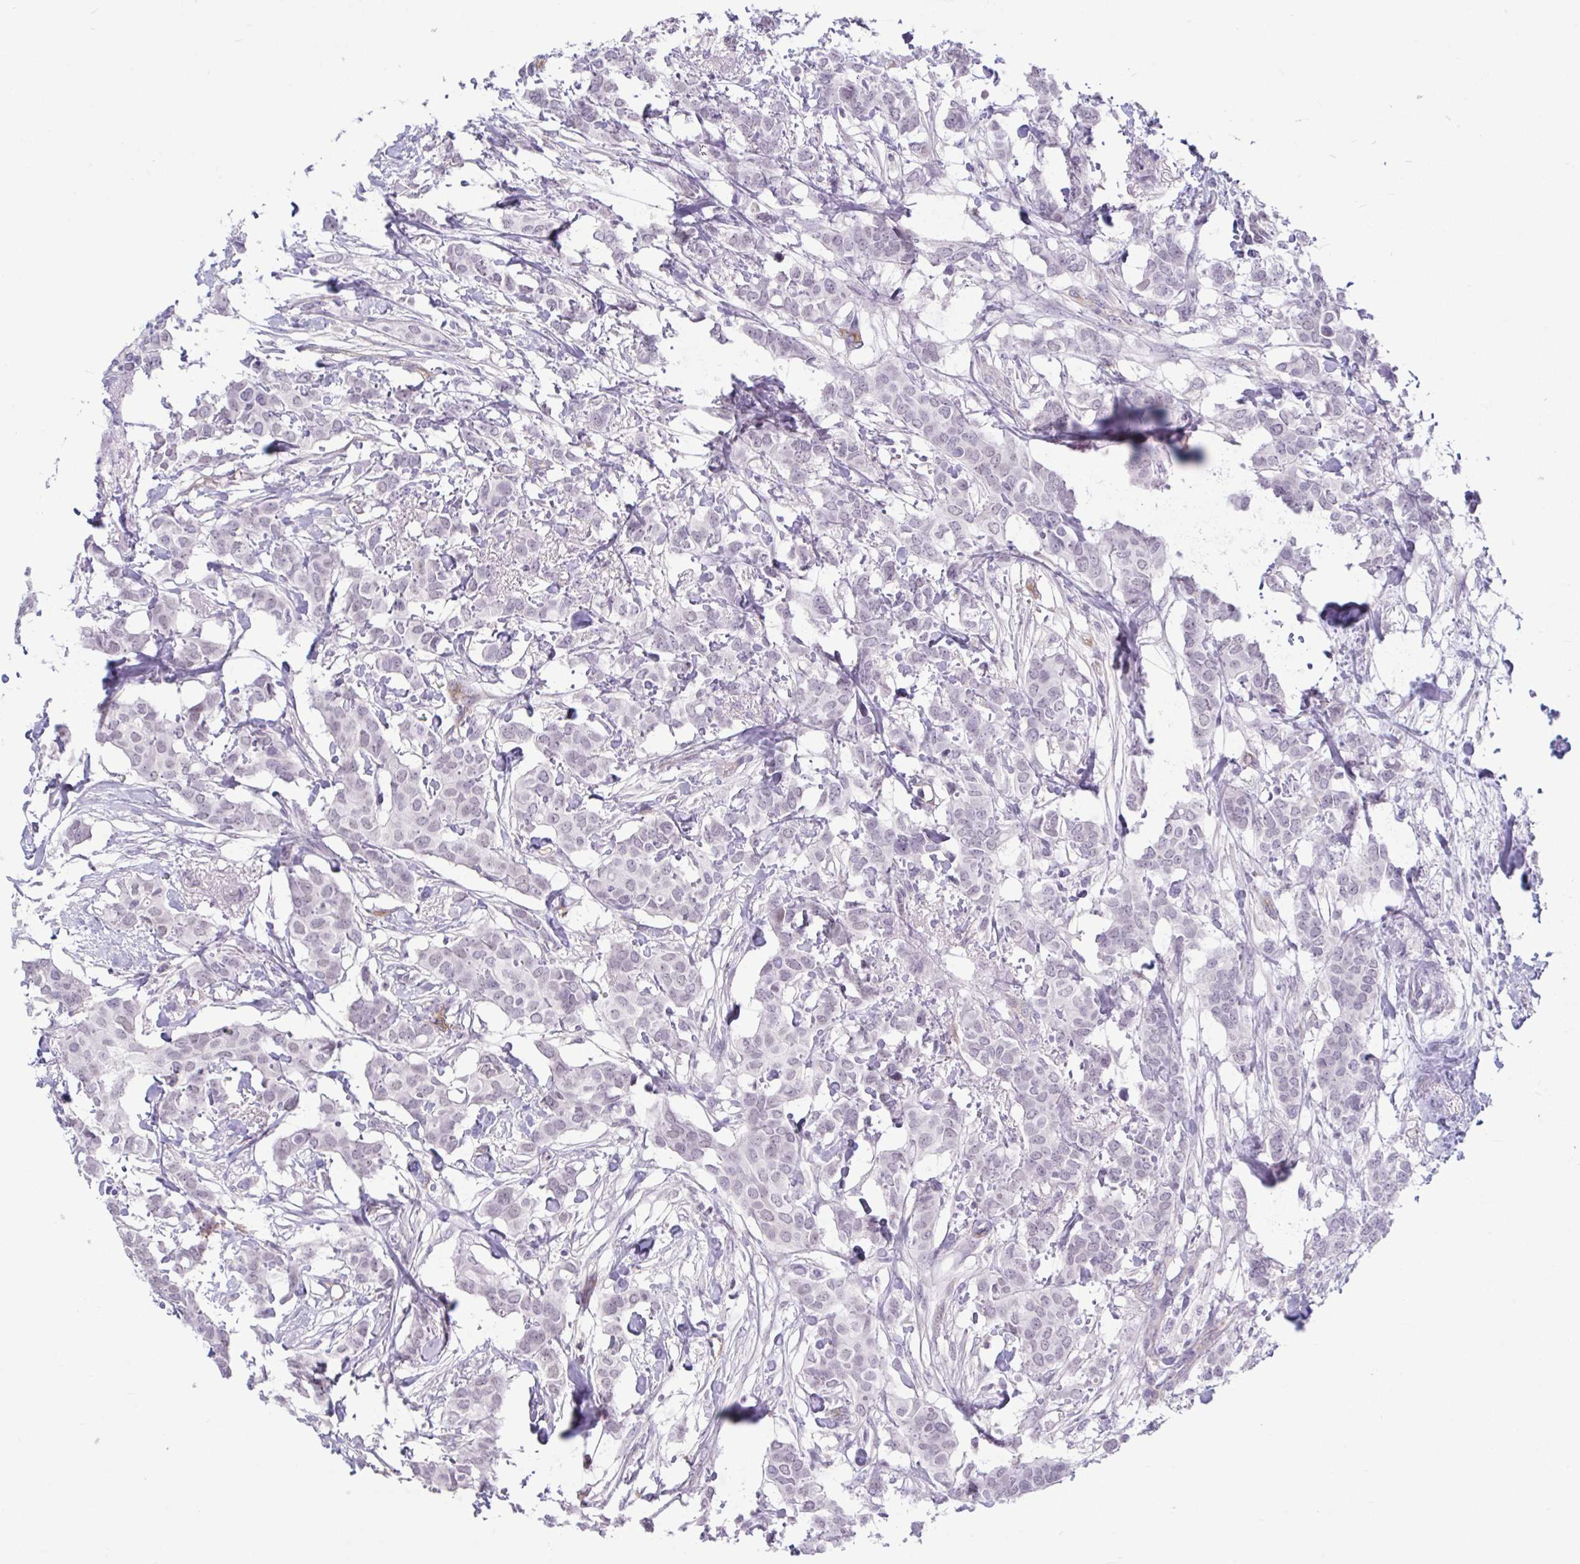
{"staining": {"intensity": "negative", "quantity": "none", "location": "none"}, "tissue": "breast cancer", "cell_type": "Tumor cells", "image_type": "cancer", "snomed": [{"axis": "morphology", "description": "Duct carcinoma"}, {"axis": "topography", "description": "Breast"}], "caption": "An immunohistochemistry photomicrograph of breast intraductal carcinoma is shown. There is no staining in tumor cells of breast intraductal carcinoma.", "gene": "EML1", "patient": {"sex": "female", "age": 62}}